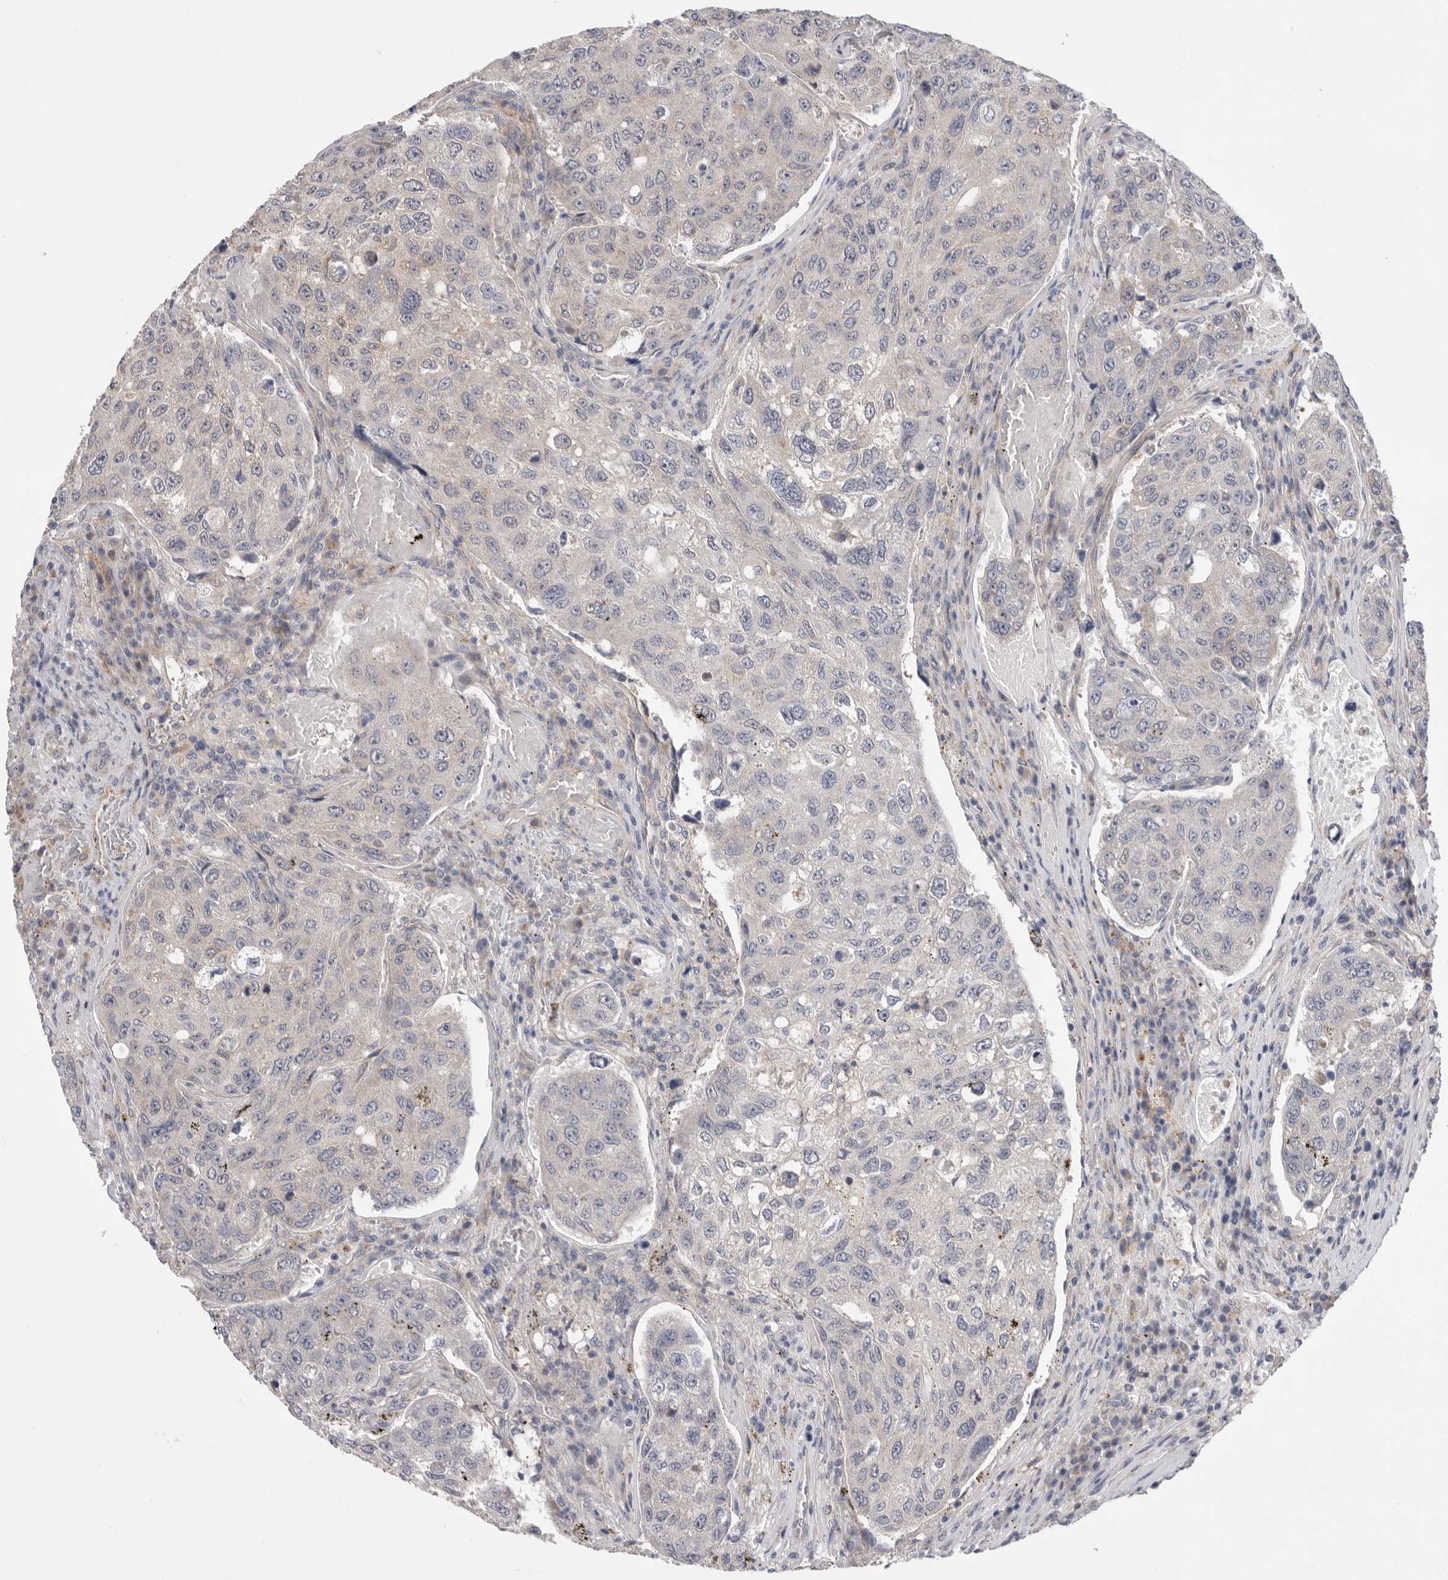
{"staining": {"intensity": "weak", "quantity": "<25%", "location": "cytoplasmic/membranous"}, "tissue": "urothelial cancer", "cell_type": "Tumor cells", "image_type": "cancer", "snomed": [{"axis": "morphology", "description": "Urothelial carcinoma, High grade"}, {"axis": "topography", "description": "Lymph node"}, {"axis": "topography", "description": "Urinary bladder"}], "caption": "IHC photomicrograph of neoplastic tissue: urothelial cancer stained with DAB (3,3'-diaminobenzidine) exhibits no significant protein positivity in tumor cells.", "gene": "MTFR1L", "patient": {"sex": "male", "age": 51}}